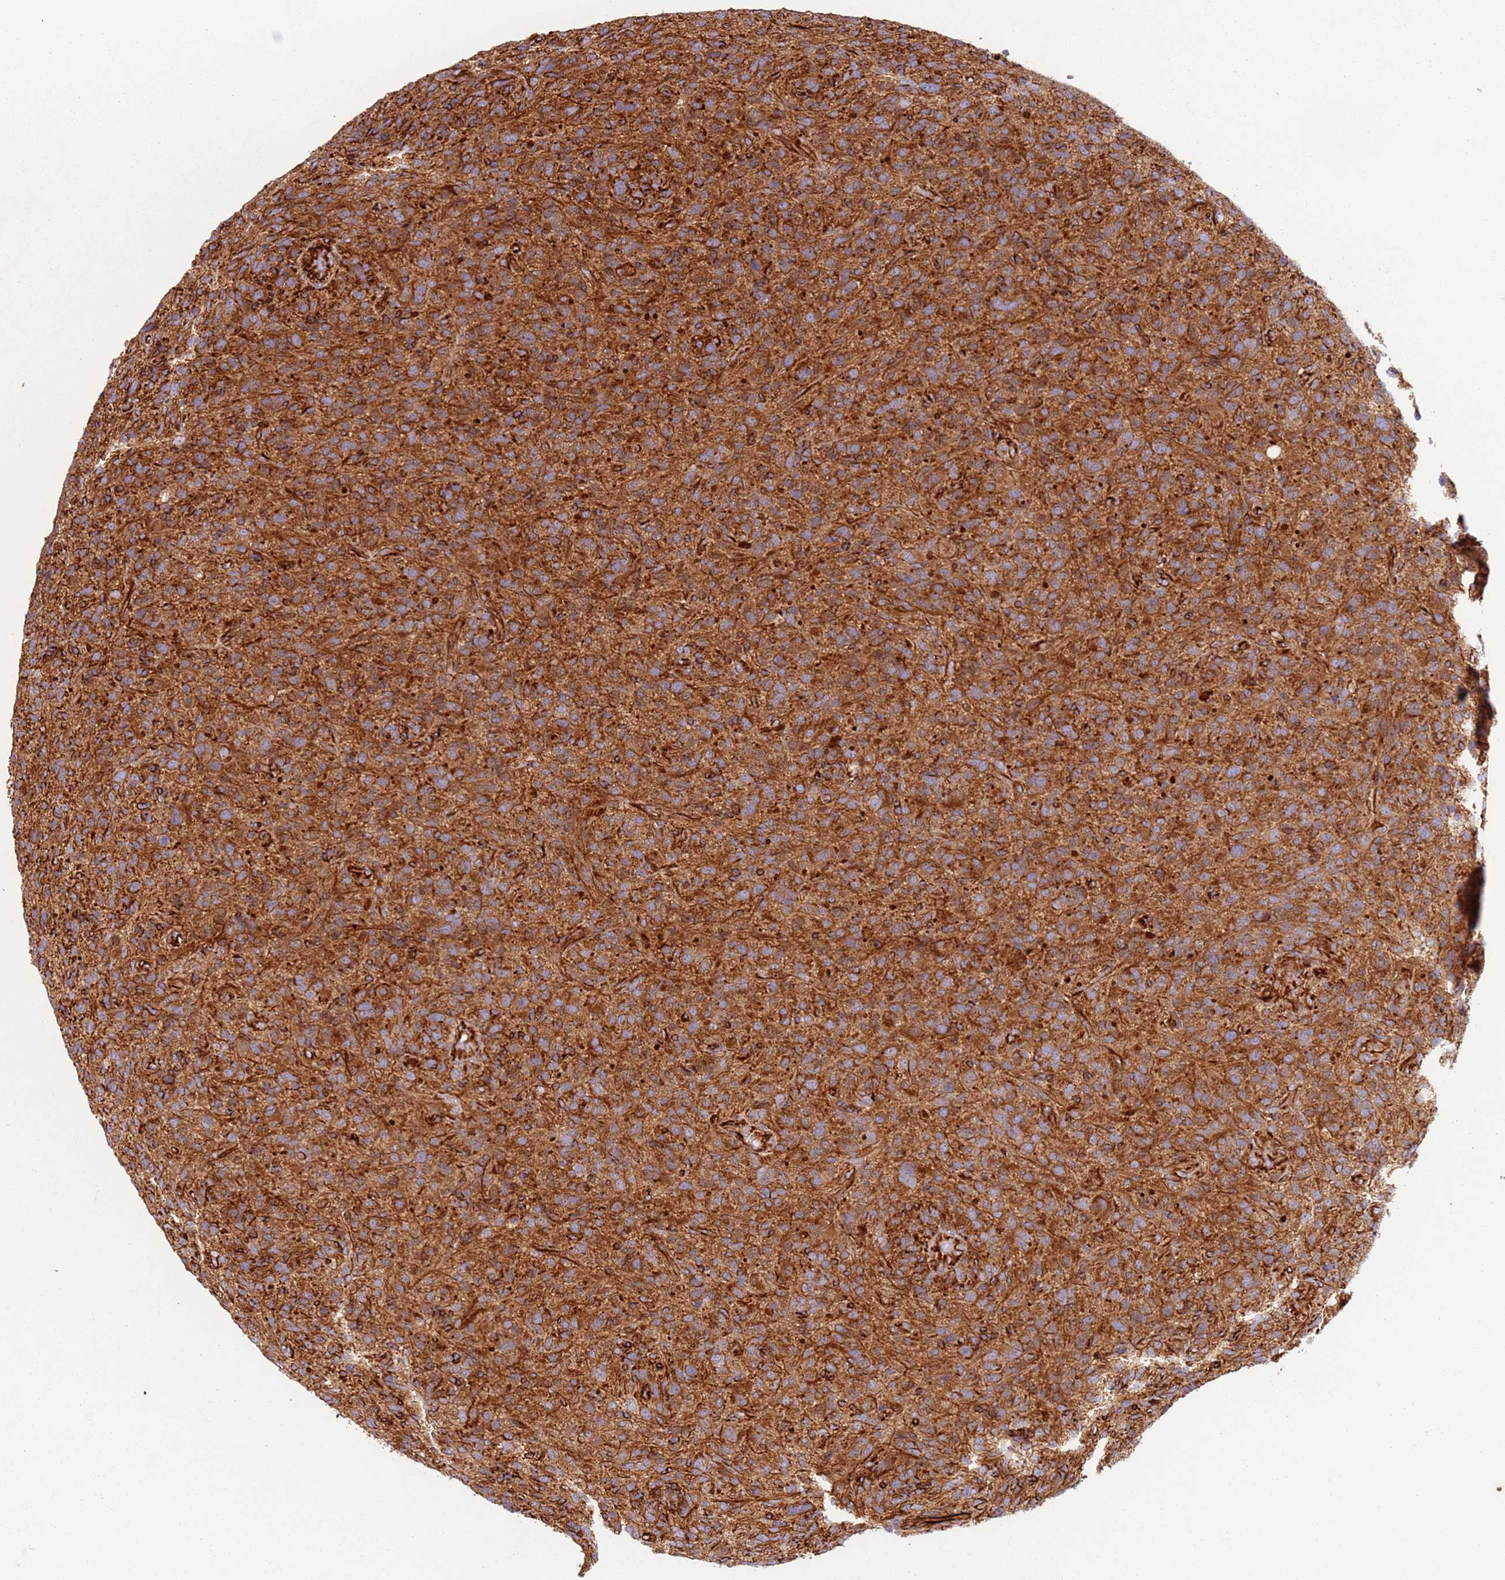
{"staining": {"intensity": "strong", "quantity": ">75%", "location": "cytoplasmic/membranous"}, "tissue": "glioma", "cell_type": "Tumor cells", "image_type": "cancer", "snomed": [{"axis": "morphology", "description": "Glioma, malignant, High grade"}, {"axis": "topography", "description": "Brain"}], "caption": "Protein expression analysis of human glioma reveals strong cytoplasmic/membranous staining in approximately >75% of tumor cells.", "gene": "SNAPIN", "patient": {"sex": "male", "age": 47}}